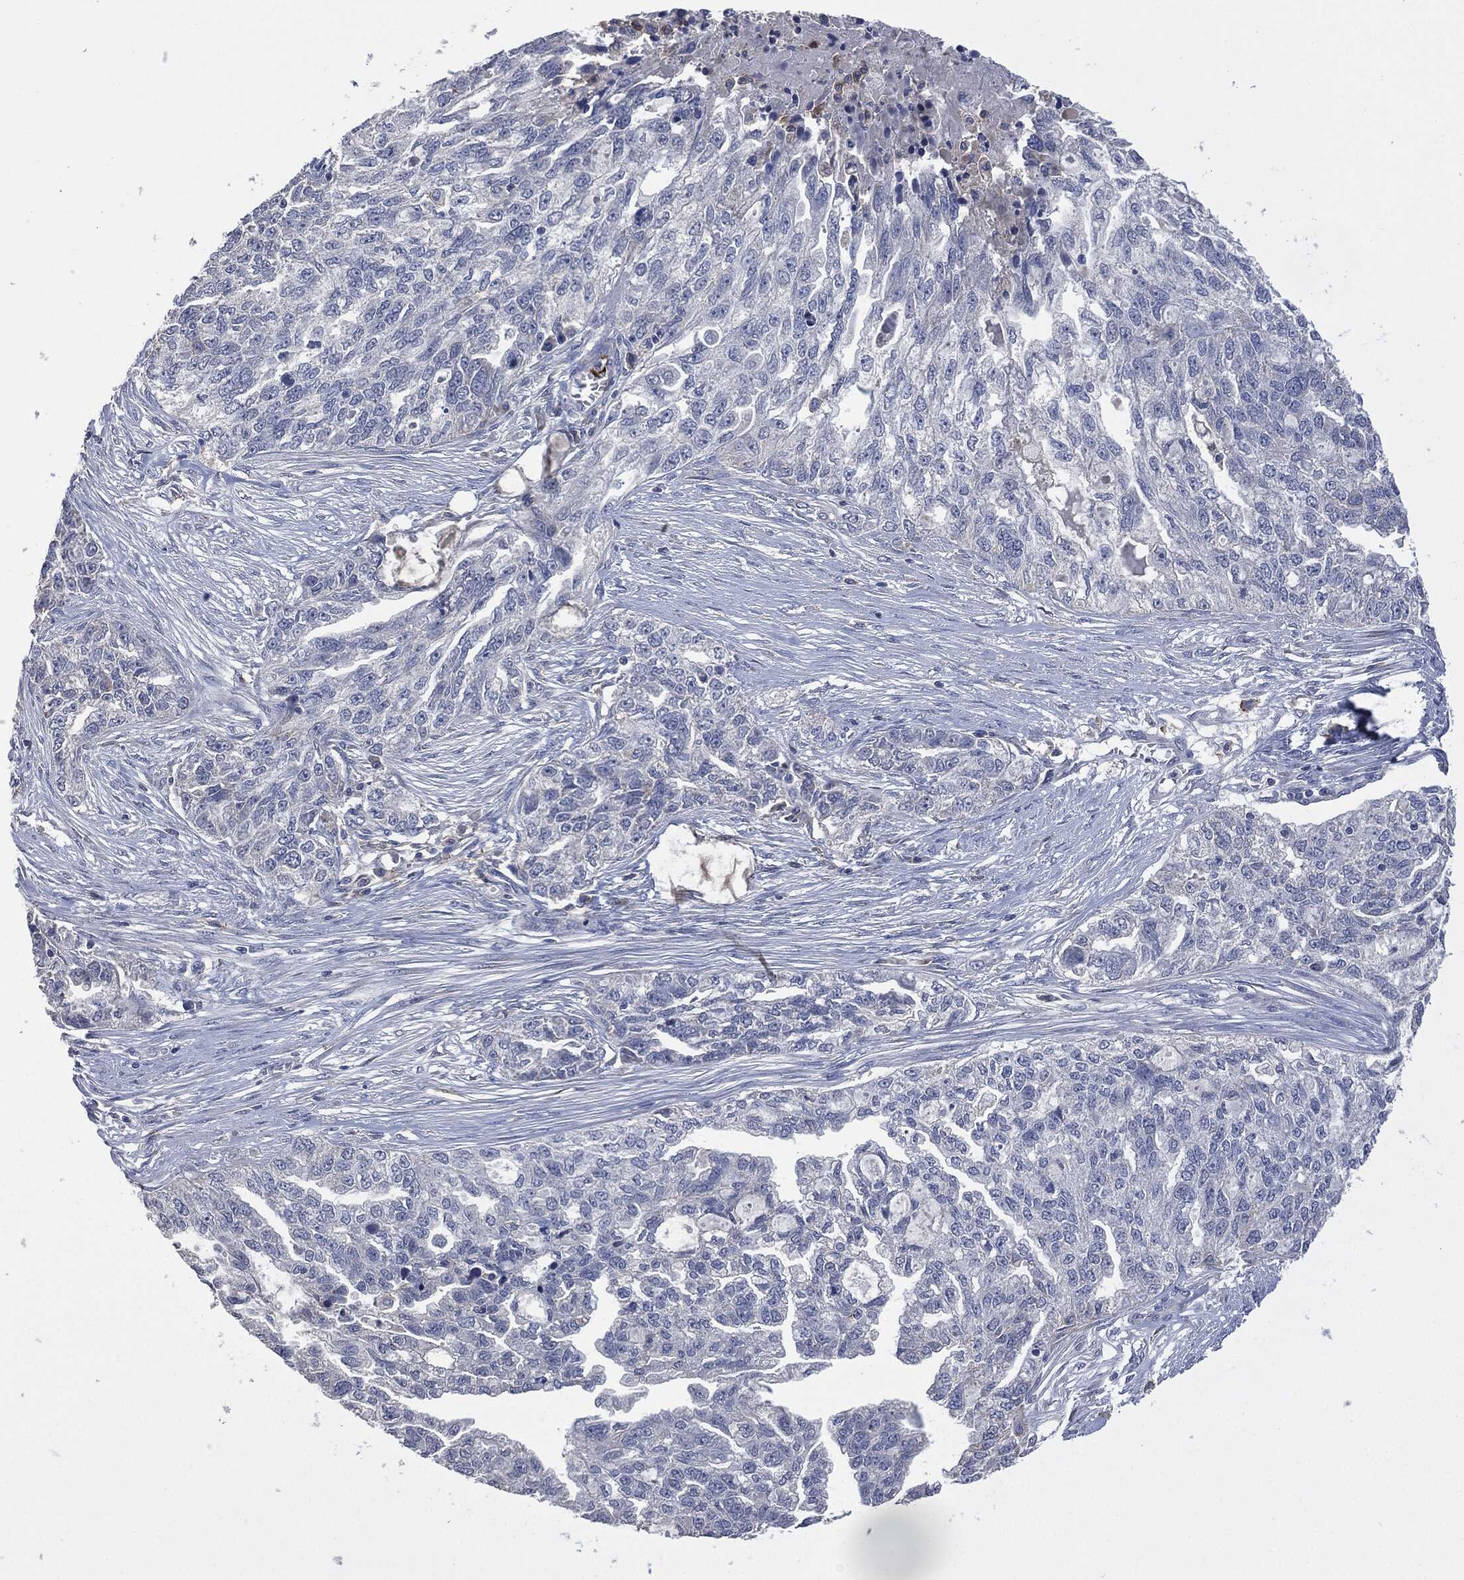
{"staining": {"intensity": "negative", "quantity": "none", "location": "none"}, "tissue": "ovarian cancer", "cell_type": "Tumor cells", "image_type": "cancer", "snomed": [{"axis": "morphology", "description": "Cystadenocarcinoma, serous, NOS"}, {"axis": "topography", "description": "Ovary"}], "caption": "There is no significant positivity in tumor cells of serous cystadenocarcinoma (ovarian).", "gene": "CD33", "patient": {"sex": "female", "age": 51}}